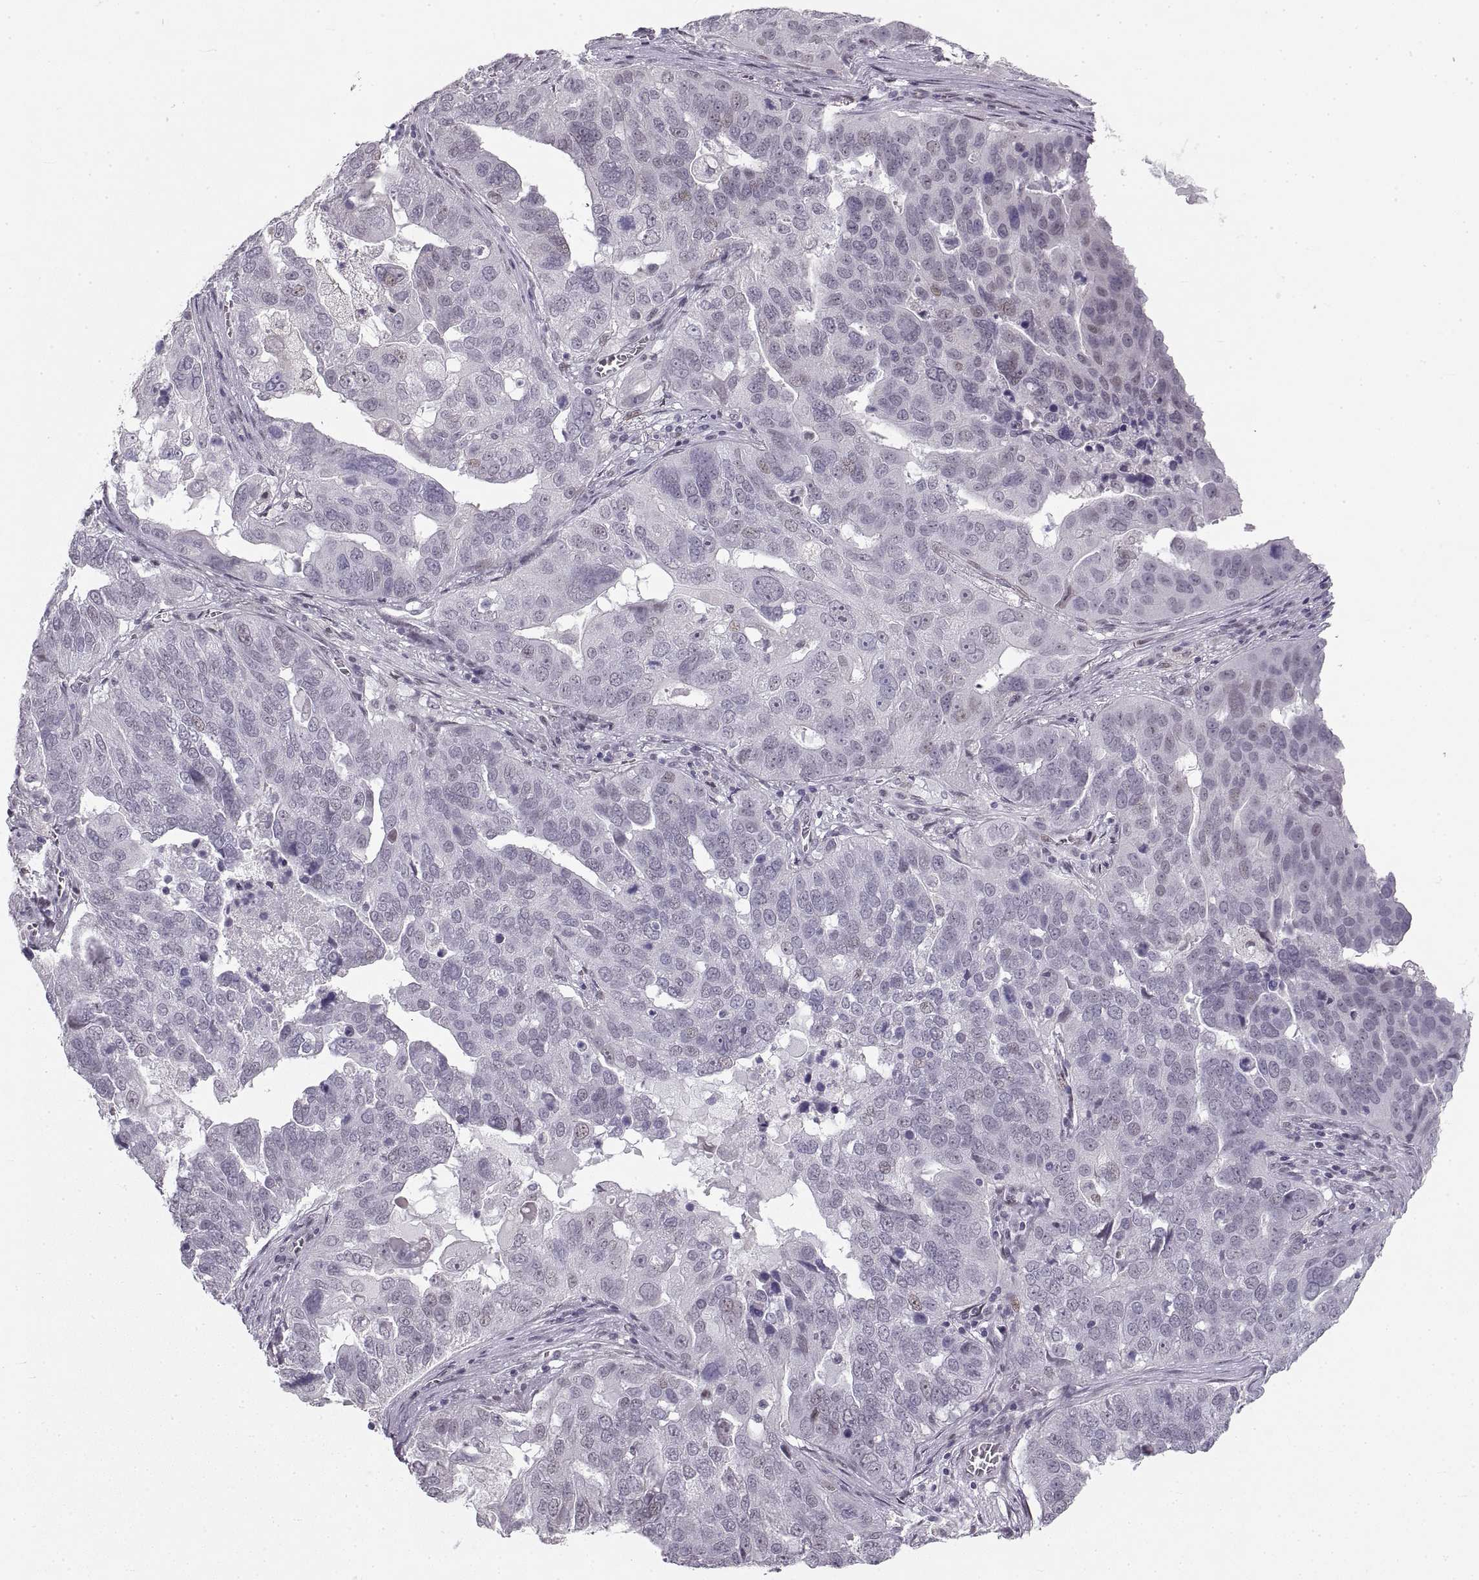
{"staining": {"intensity": "negative", "quantity": "none", "location": "none"}, "tissue": "ovarian cancer", "cell_type": "Tumor cells", "image_type": "cancer", "snomed": [{"axis": "morphology", "description": "Carcinoma, endometroid"}, {"axis": "topography", "description": "Soft tissue"}, {"axis": "topography", "description": "Ovary"}], "caption": "There is no significant expression in tumor cells of endometroid carcinoma (ovarian). The staining was performed using DAB (3,3'-diaminobenzidine) to visualize the protein expression in brown, while the nuclei were stained in blue with hematoxylin (Magnification: 20x).", "gene": "NANOS3", "patient": {"sex": "female", "age": 52}}